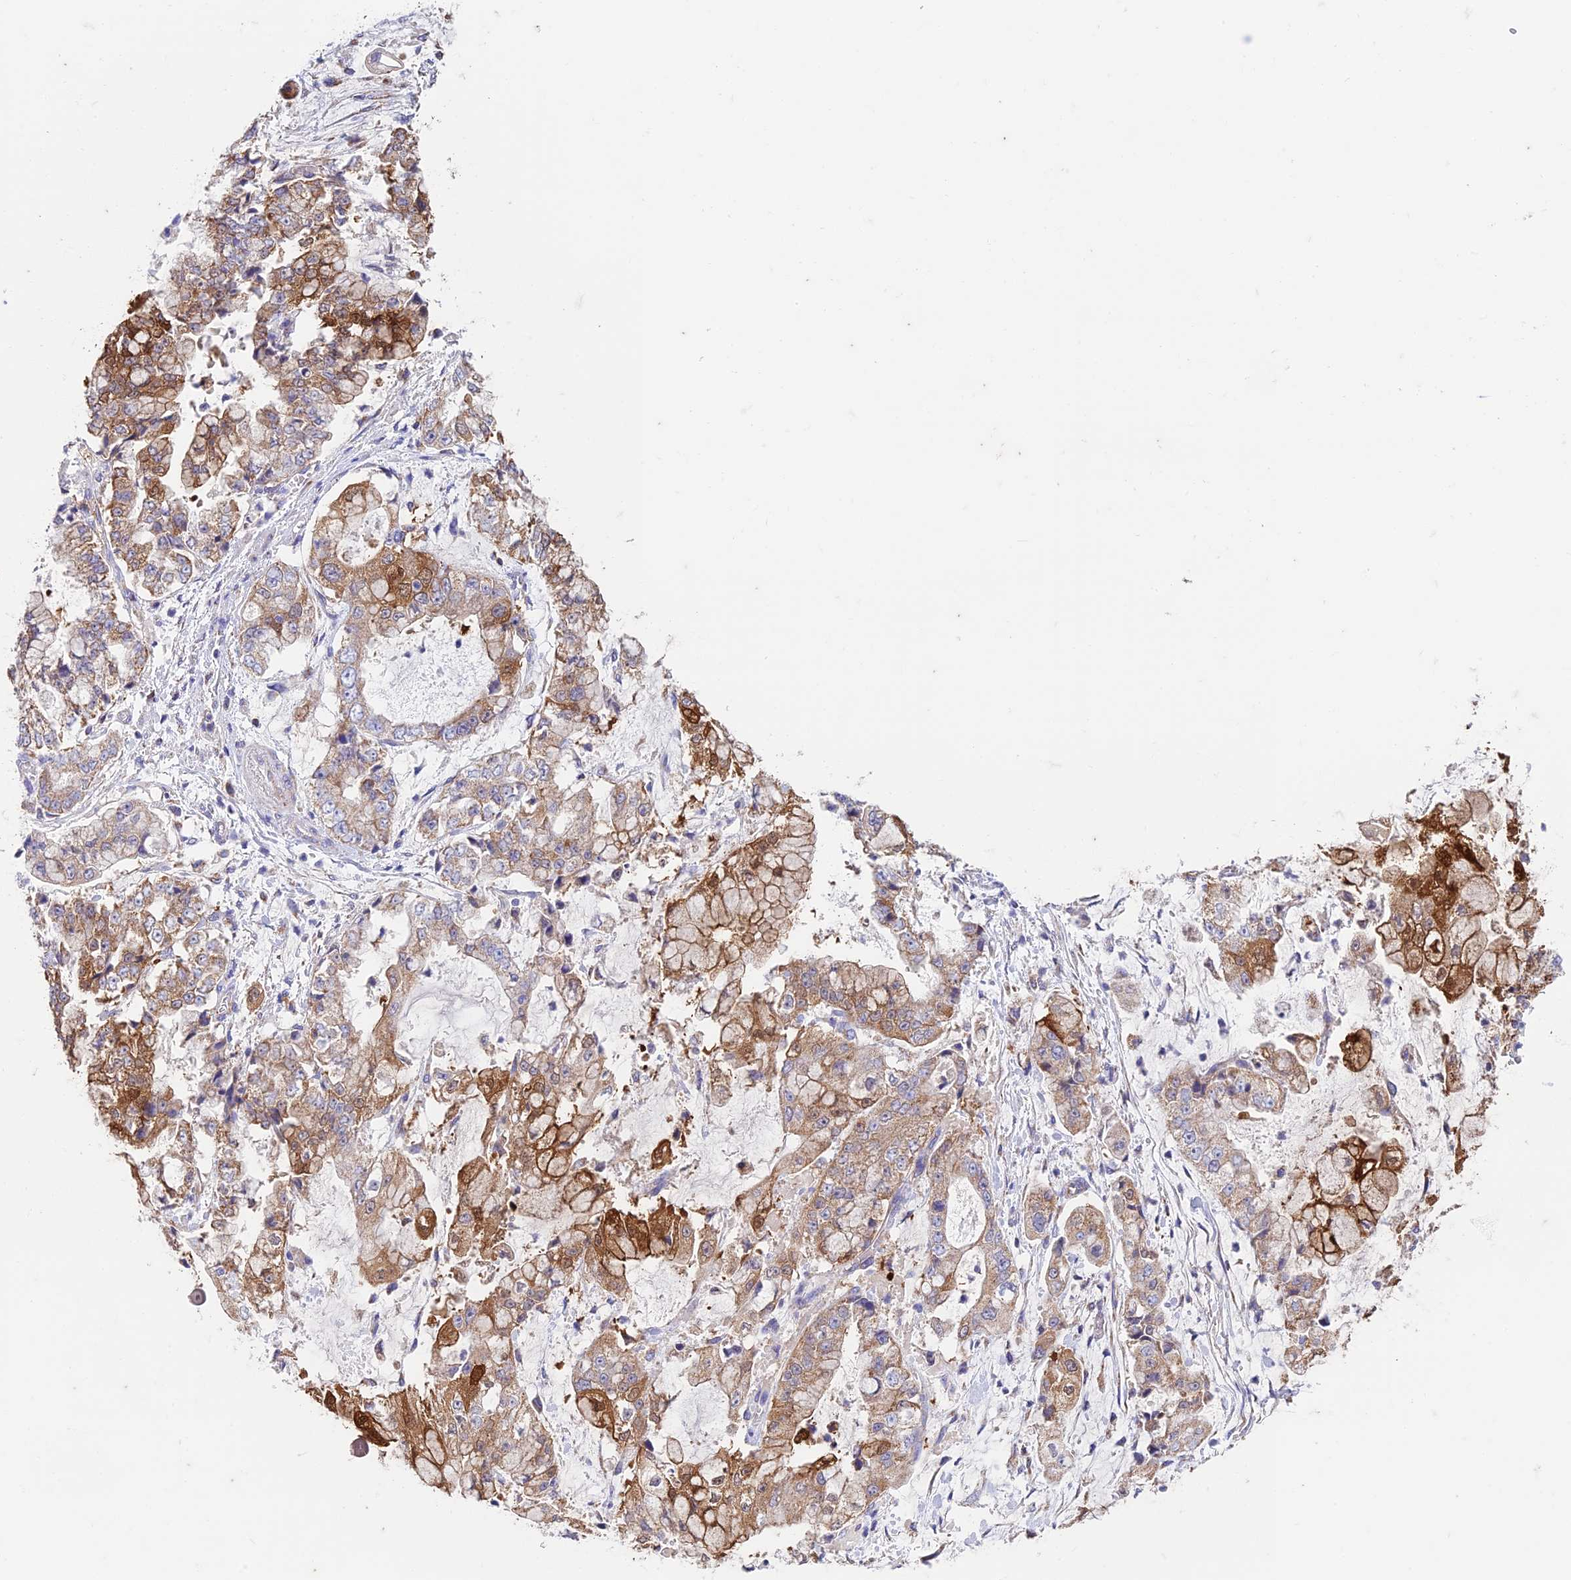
{"staining": {"intensity": "strong", "quantity": "25%-75%", "location": "cytoplasmic/membranous"}, "tissue": "stomach cancer", "cell_type": "Tumor cells", "image_type": "cancer", "snomed": [{"axis": "morphology", "description": "Adenocarcinoma, NOS"}, {"axis": "topography", "description": "Stomach"}], "caption": "Stomach cancer tissue shows strong cytoplasmic/membranous positivity in about 25%-75% of tumor cells (DAB (3,3'-diaminobenzidine) IHC, brown staining for protein, blue staining for nuclei).", "gene": "ZNF181", "patient": {"sex": "male", "age": 76}}